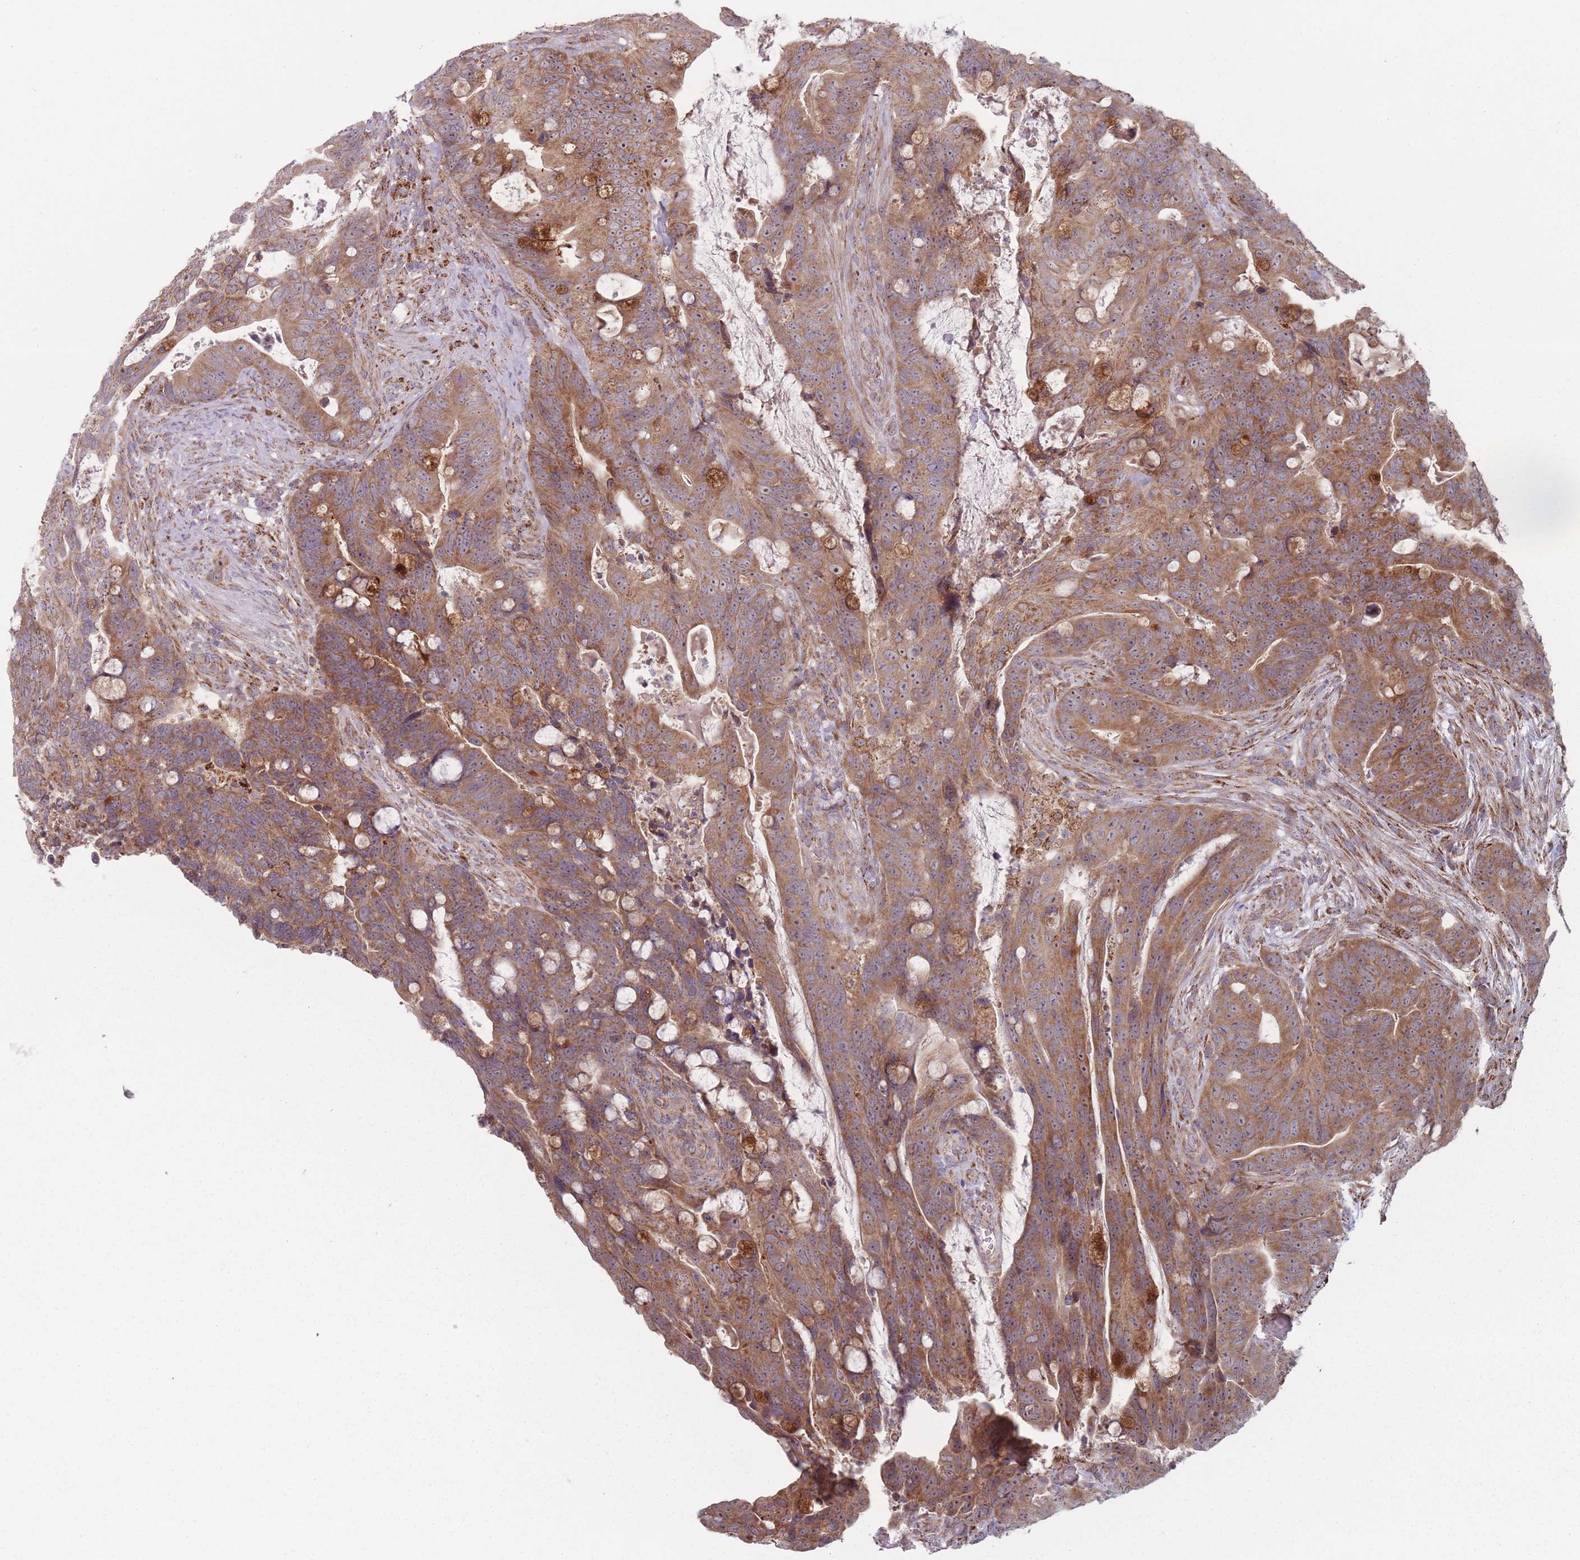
{"staining": {"intensity": "moderate", "quantity": ">75%", "location": "cytoplasmic/membranous"}, "tissue": "colorectal cancer", "cell_type": "Tumor cells", "image_type": "cancer", "snomed": [{"axis": "morphology", "description": "Adenocarcinoma, NOS"}, {"axis": "topography", "description": "Colon"}], "caption": "Immunohistochemical staining of human colorectal adenocarcinoma displays medium levels of moderate cytoplasmic/membranous protein expression in about >75% of tumor cells.", "gene": "OR10Q1", "patient": {"sex": "female", "age": 82}}